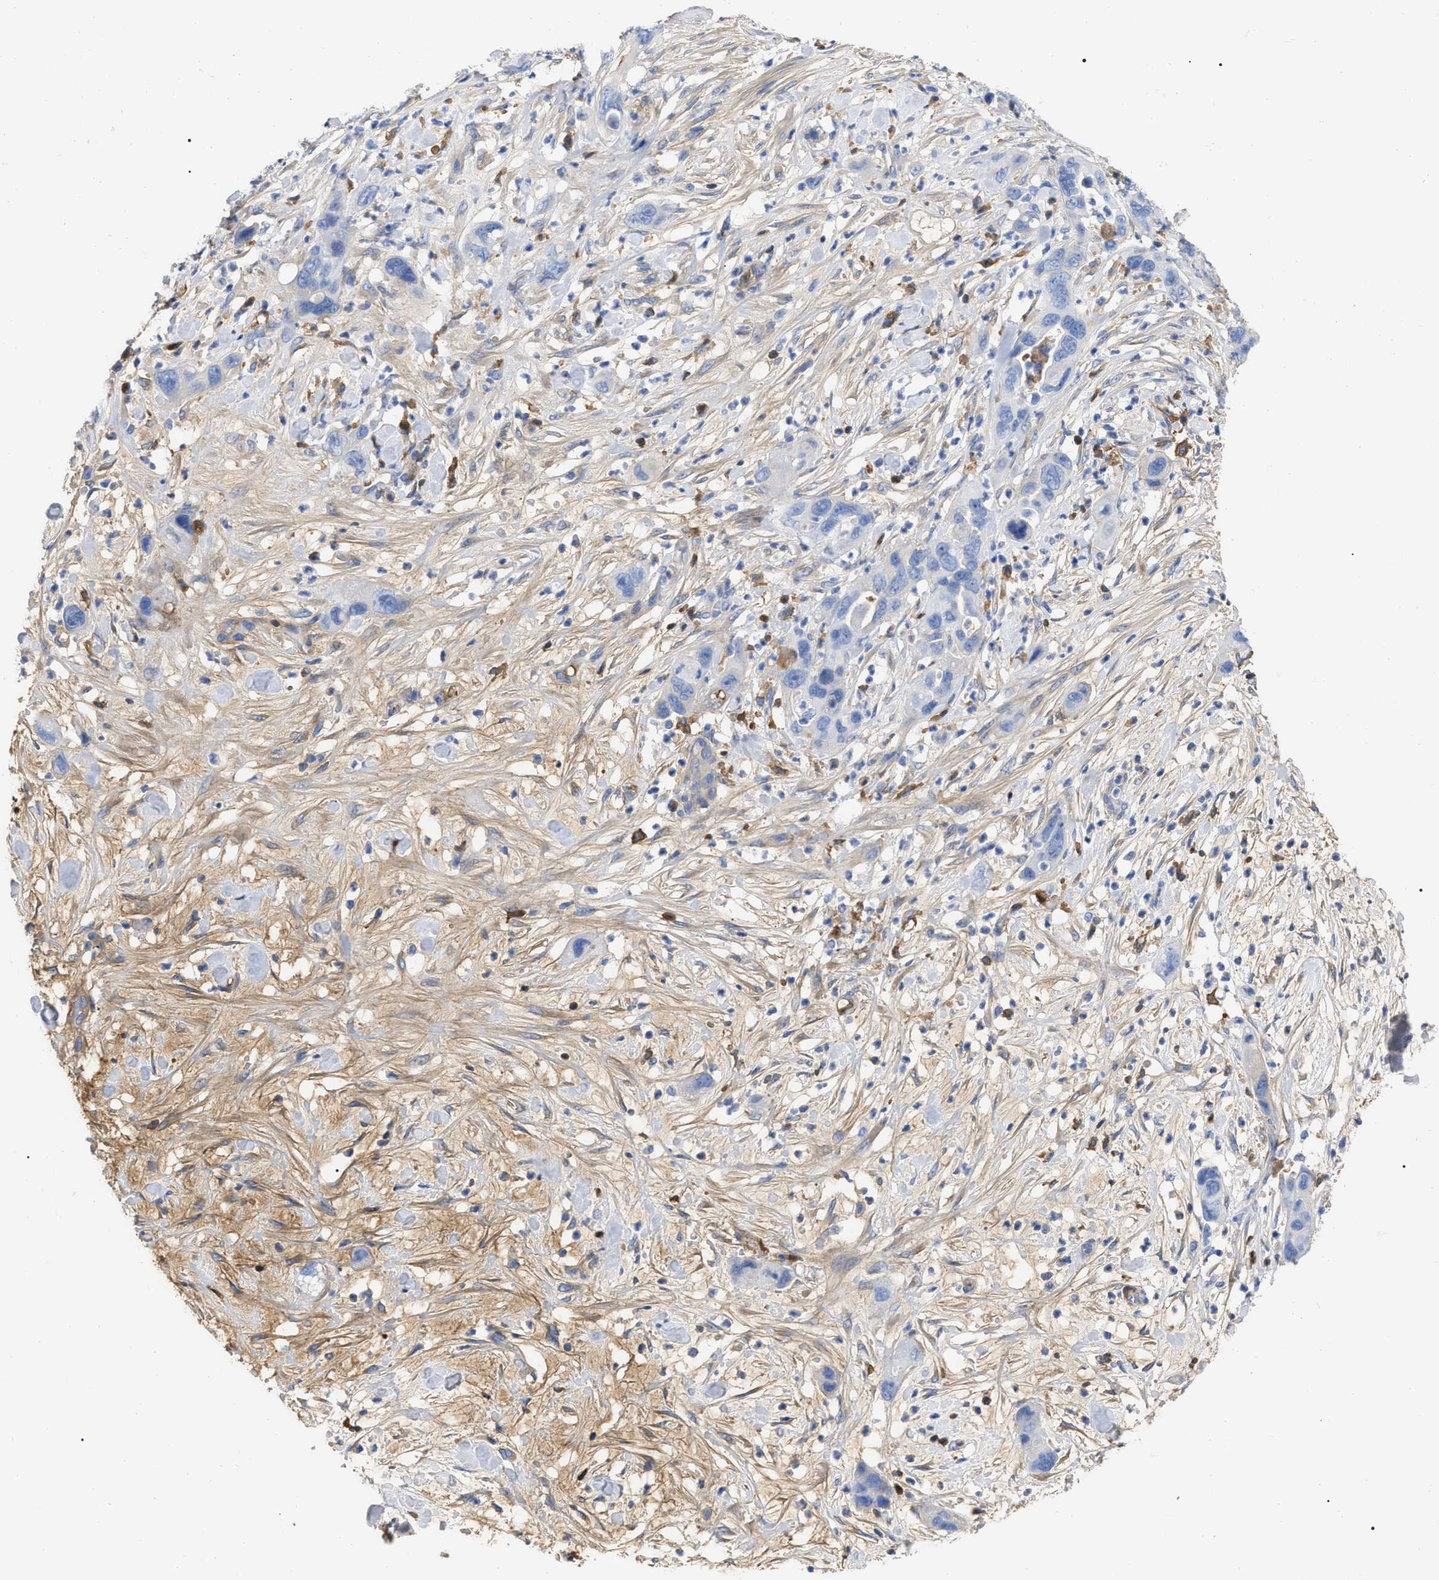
{"staining": {"intensity": "negative", "quantity": "none", "location": "none"}, "tissue": "pancreatic cancer", "cell_type": "Tumor cells", "image_type": "cancer", "snomed": [{"axis": "morphology", "description": "Adenocarcinoma, NOS"}, {"axis": "topography", "description": "Pancreas"}], "caption": "Tumor cells show no significant protein staining in pancreatic adenocarcinoma. The staining is performed using DAB brown chromogen with nuclei counter-stained in using hematoxylin.", "gene": "IGHV5-51", "patient": {"sex": "female", "age": 71}}